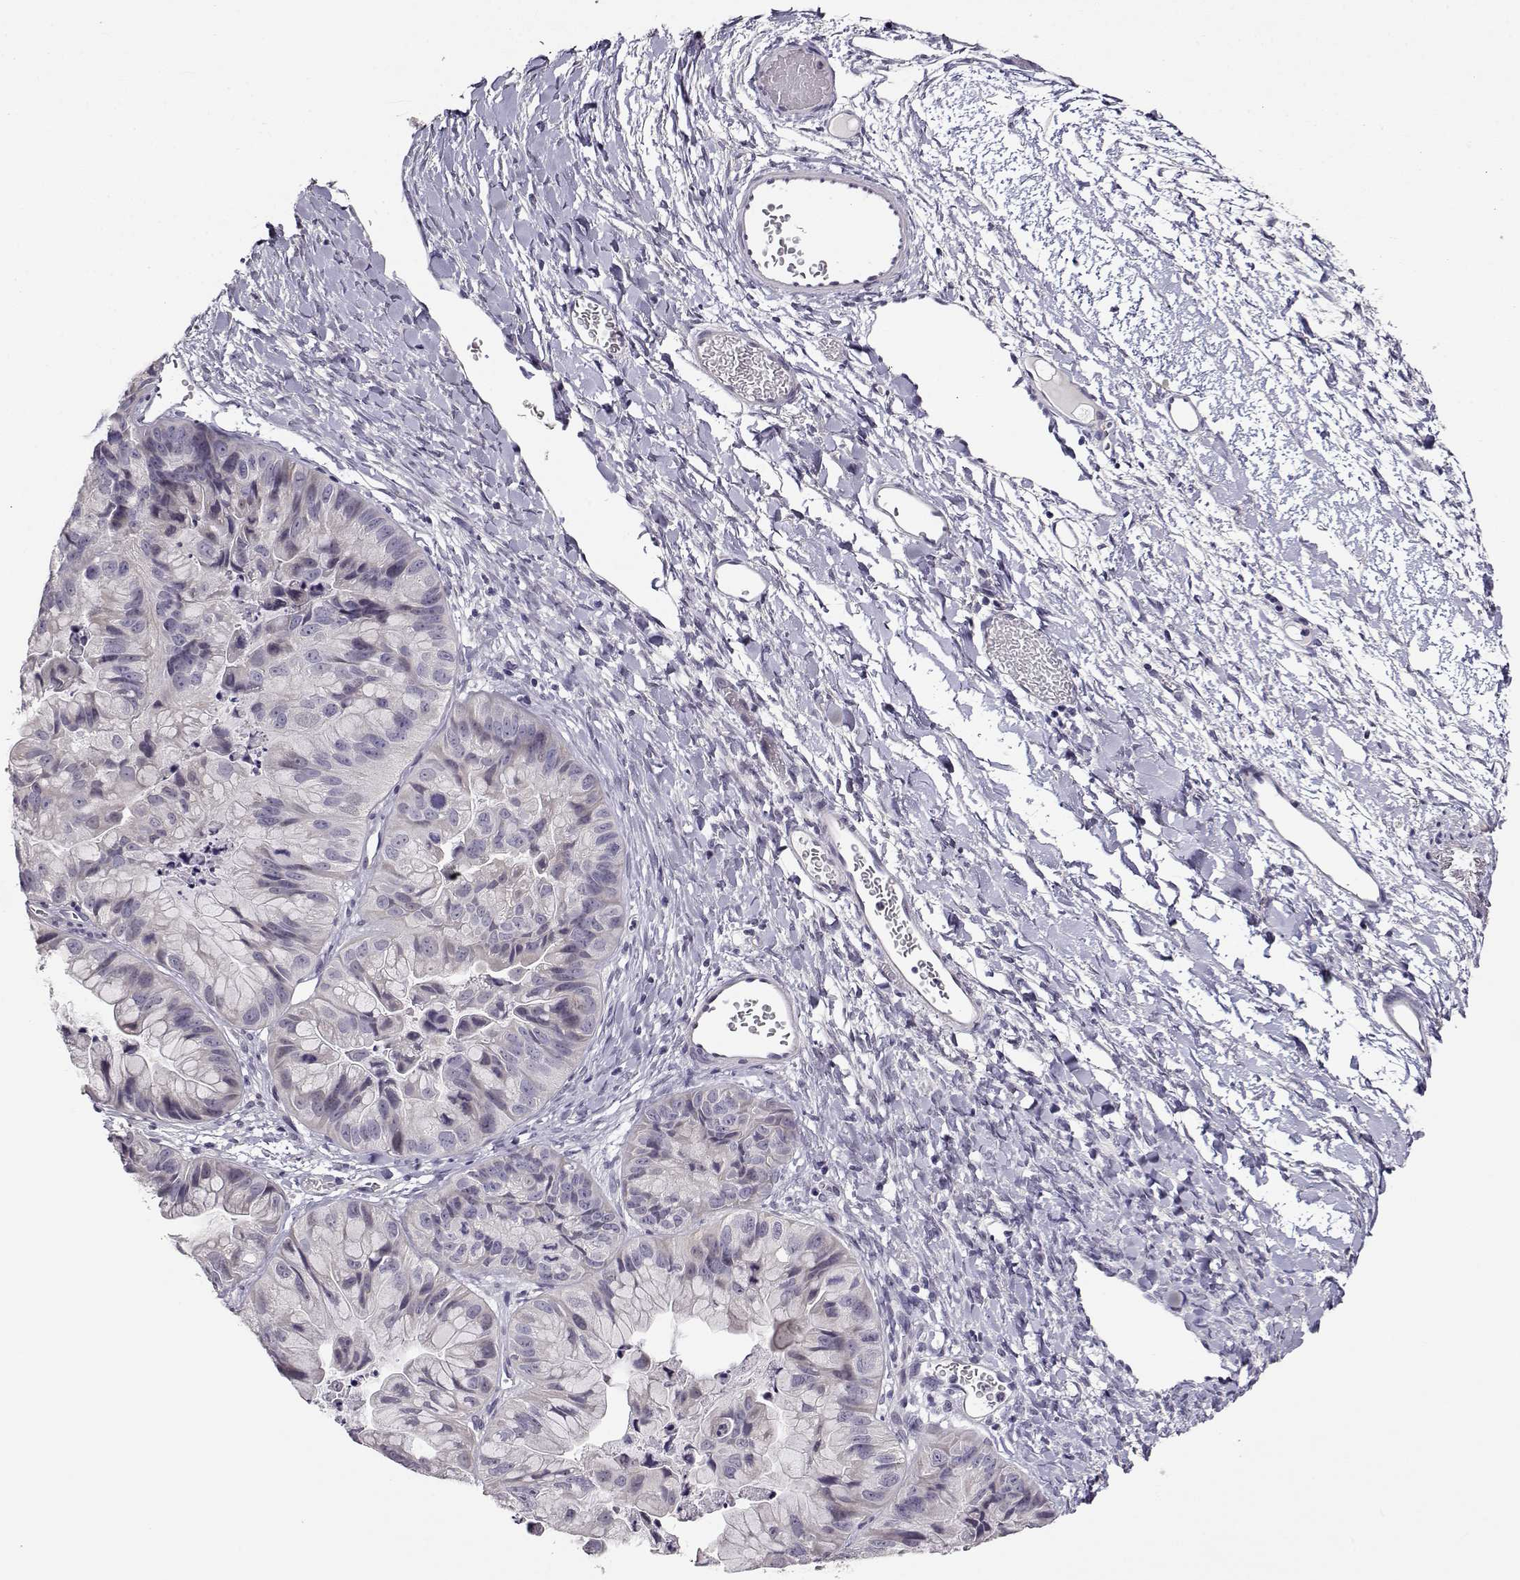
{"staining": {"intensity": "negative", "quantity": "none", "location": "none"}, "tissue": "ovarian cancer", "cell_type": "Tumor cells", "image_type": "cancer", "snomed": [{"axis": "morphology", "description": "Cystadenocarcinoma, mucinous, NOS"}, {"axis": "topography", "description": "Ovary"}], "caption": "This is an IHC photomicrograph of ovarian mucinous cystadenocarcinoma. There is no positivity in tumor cells.", "gene": "RHOXF2", "patient": {"sex": "female", "age": 76}}